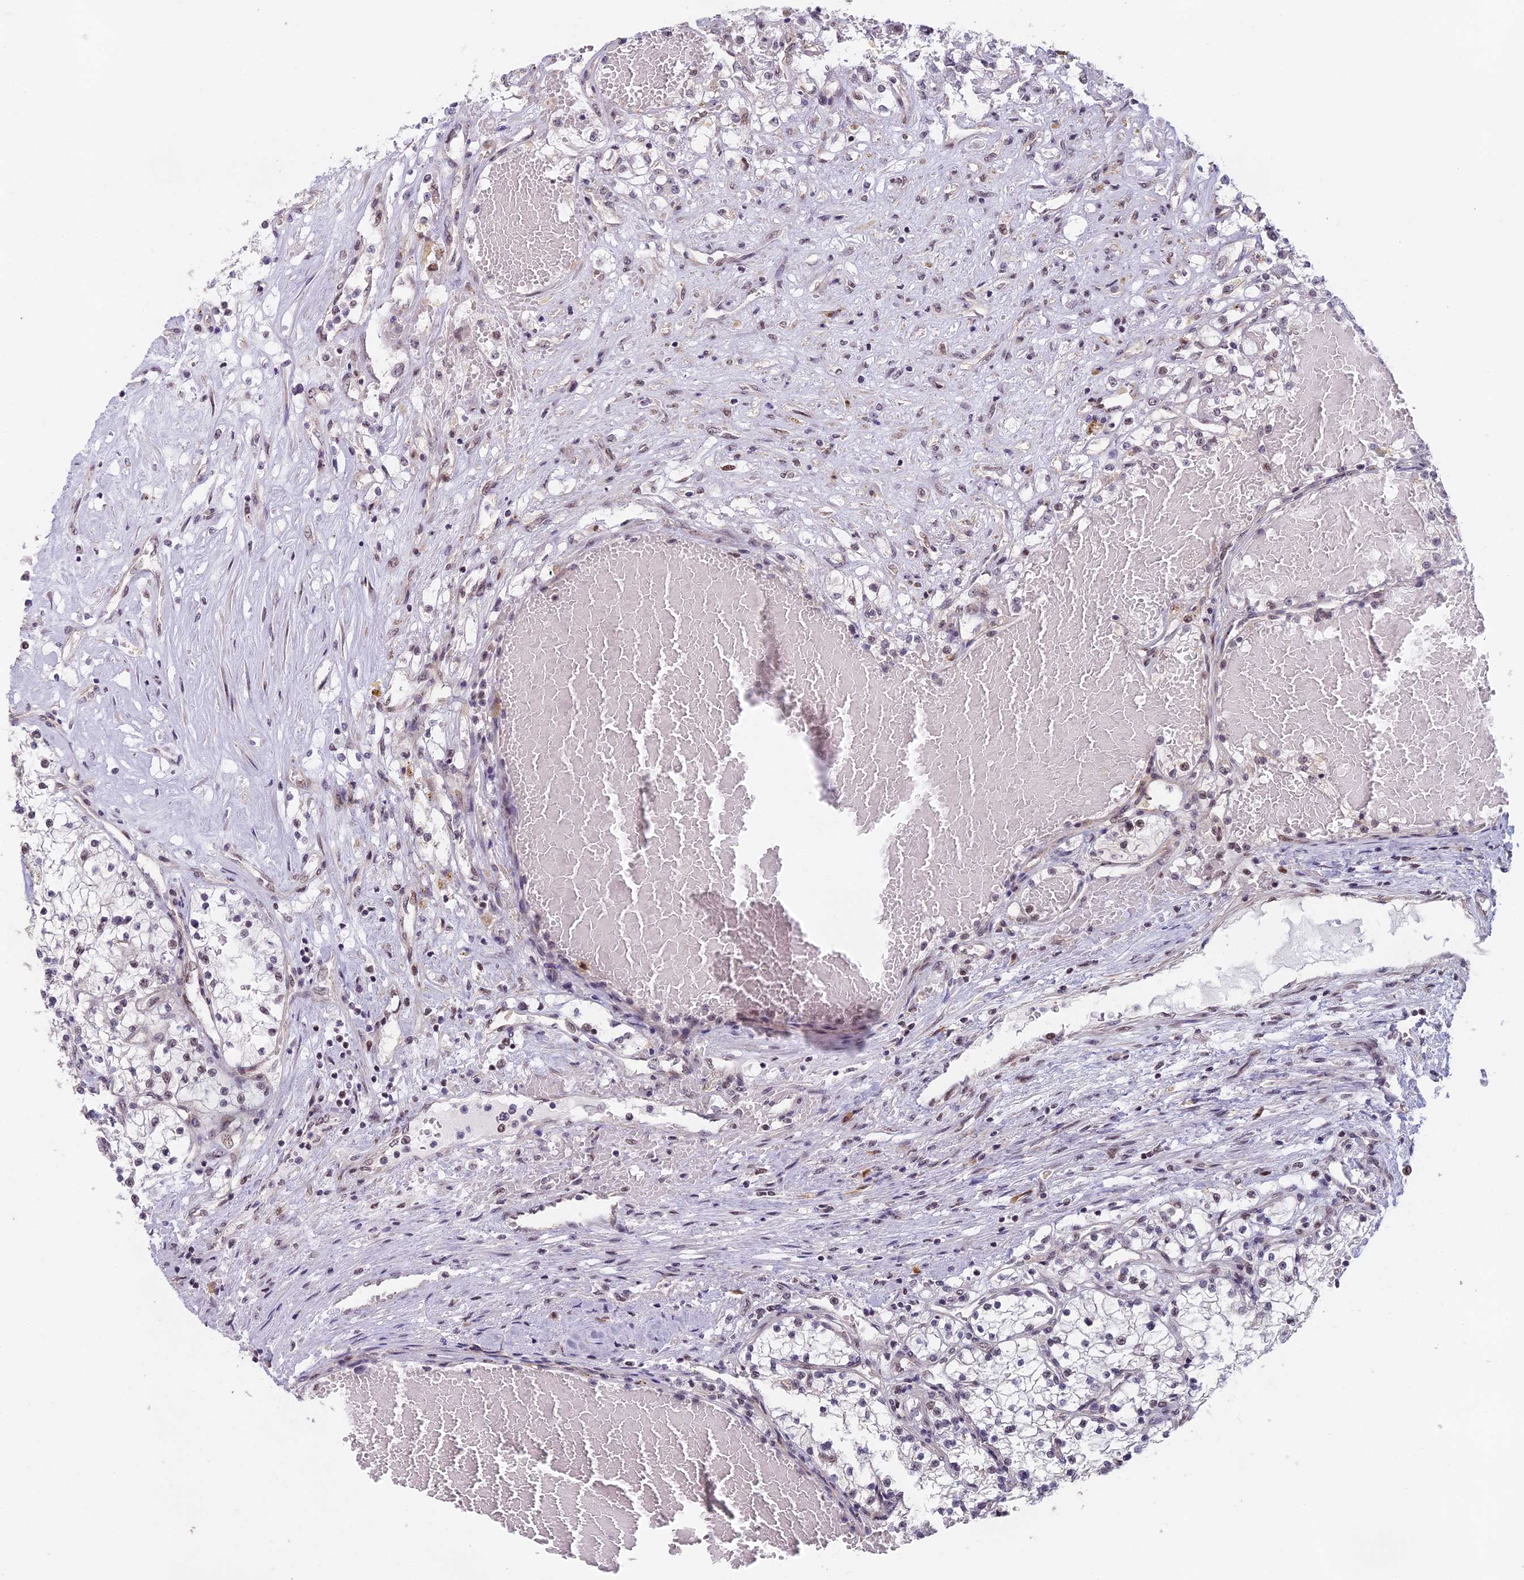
{"staining": {"intensity": "negative", "quantity": "none", "location": "none"}, "tissue": "renal cancer", "cell_type": "Tumor cells", "image_type": "cancer", "snomed": [{"axis": "morphology", "description": "Normal tissue, NOS"}, {"axis": "morphology", "description": "Adenocarcinoma, NOS"}, {"axis": "topography", "description": "Kidney"}], "caption": "Tumor cells show no significant protein positivity in renal cancer (adenocarcinoma).", "gene": "MORF4L1", "patient": {"sex": "male", "age": 68}}